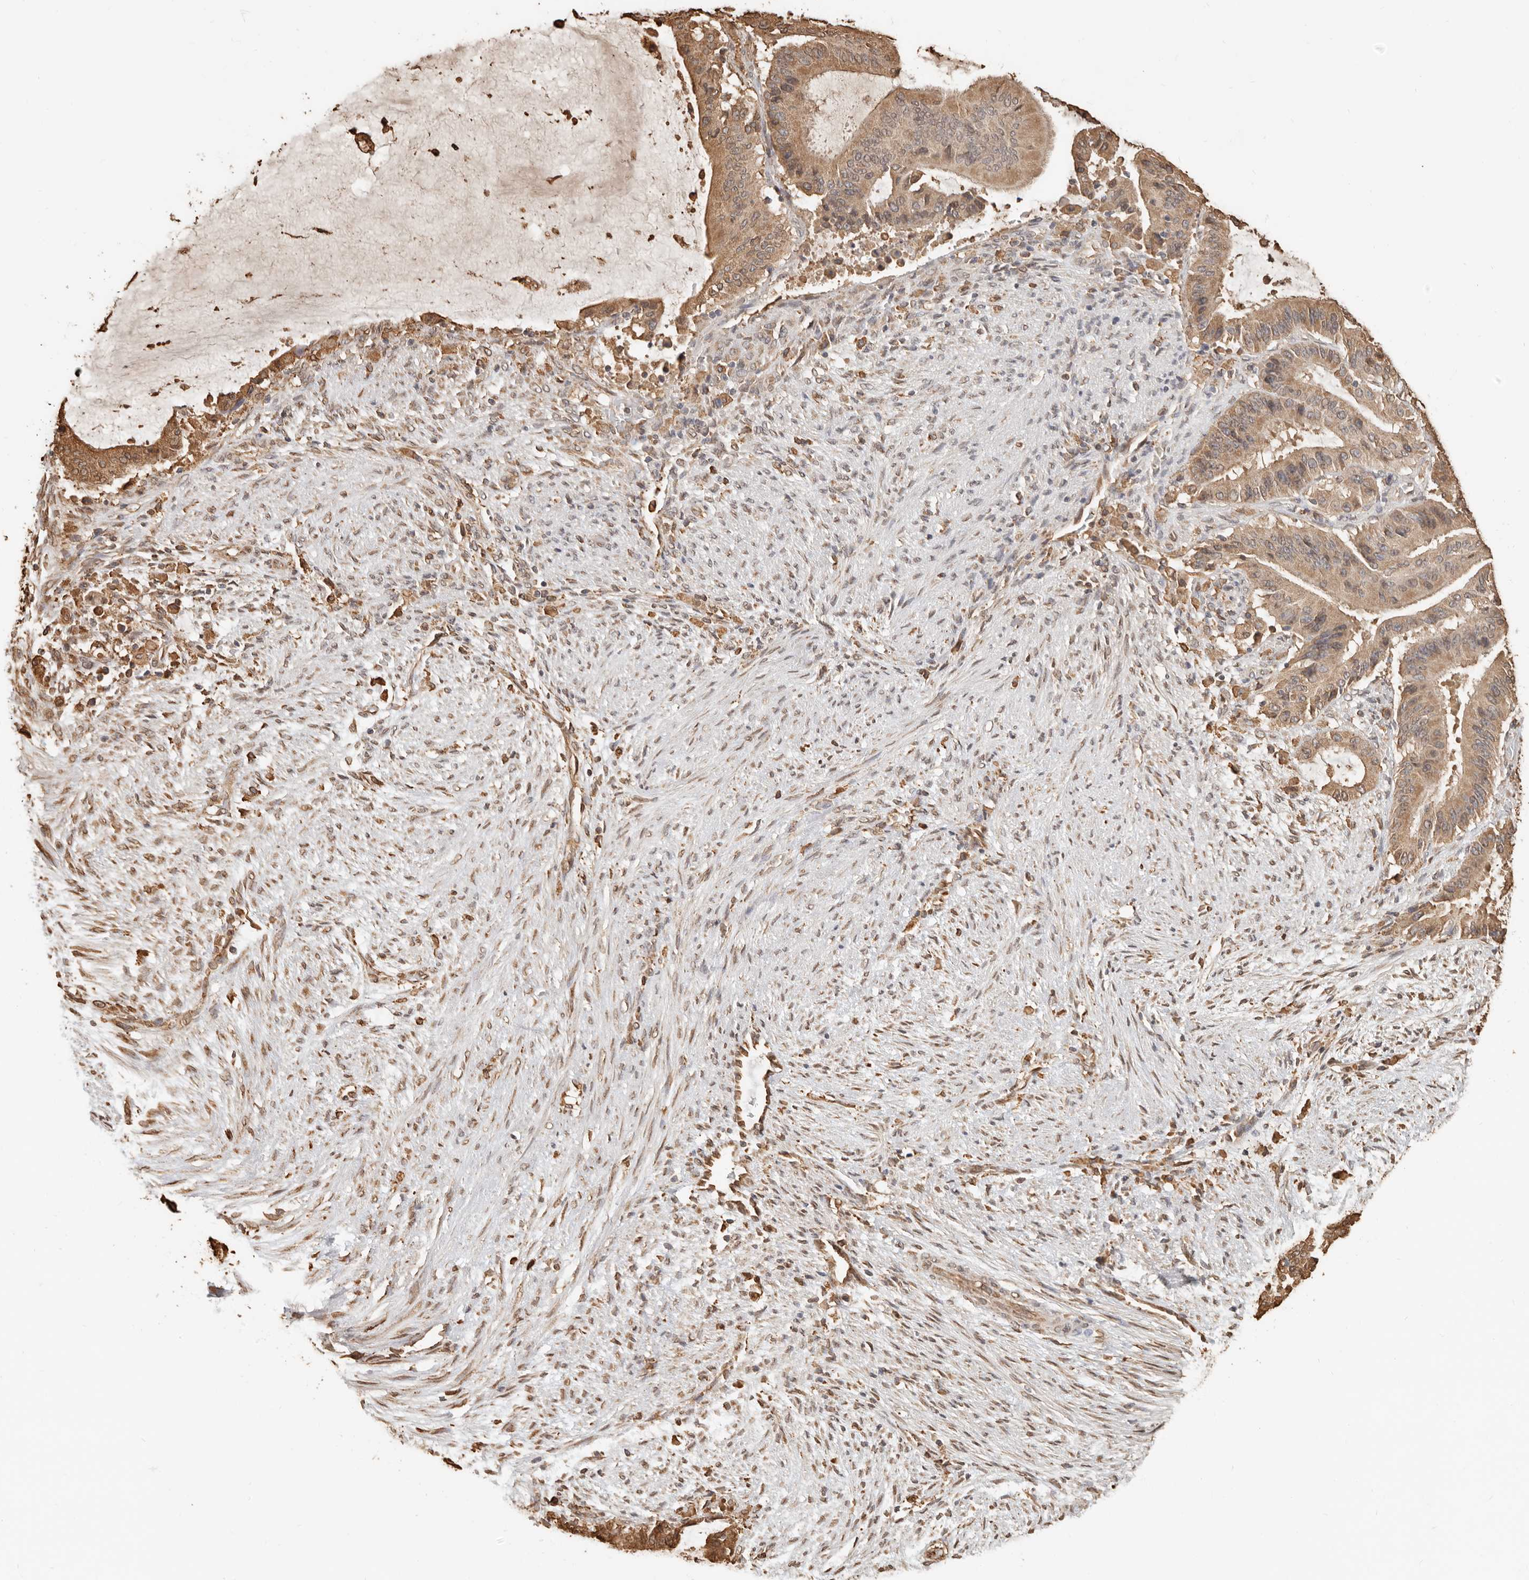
{"staining": {"intensity": "moderate", "quantity": ">75%", "location": "cytoplasmic/membranous"}, "tissue": "liver cancer", "cell_type": "Tumor cells", "image_type": "cancer", "snomed": [{"axis": "morphology", "description": "Normal tissue, NOS"}, {"axis": "morphology", "description": "Cholangiocarcinoma"}, {"axis": "topography", "description": "Liver"}, {"axis": "topography", "description": "Peripheral nerve tissue"}], "caption": "Immunohistochemical staining of human cholangiocarcinoma (liver) reveals medium levels of moderate cytoplasmic/membranous protein expression in approximately >75% of tumor cells. (Stains: DAB in brown, nuclei in blue, Microscopy: brightfield microscopy at high magnification).", "gene": "ARHGEF10L", "patient": {"sex": "female", "age": 73}}